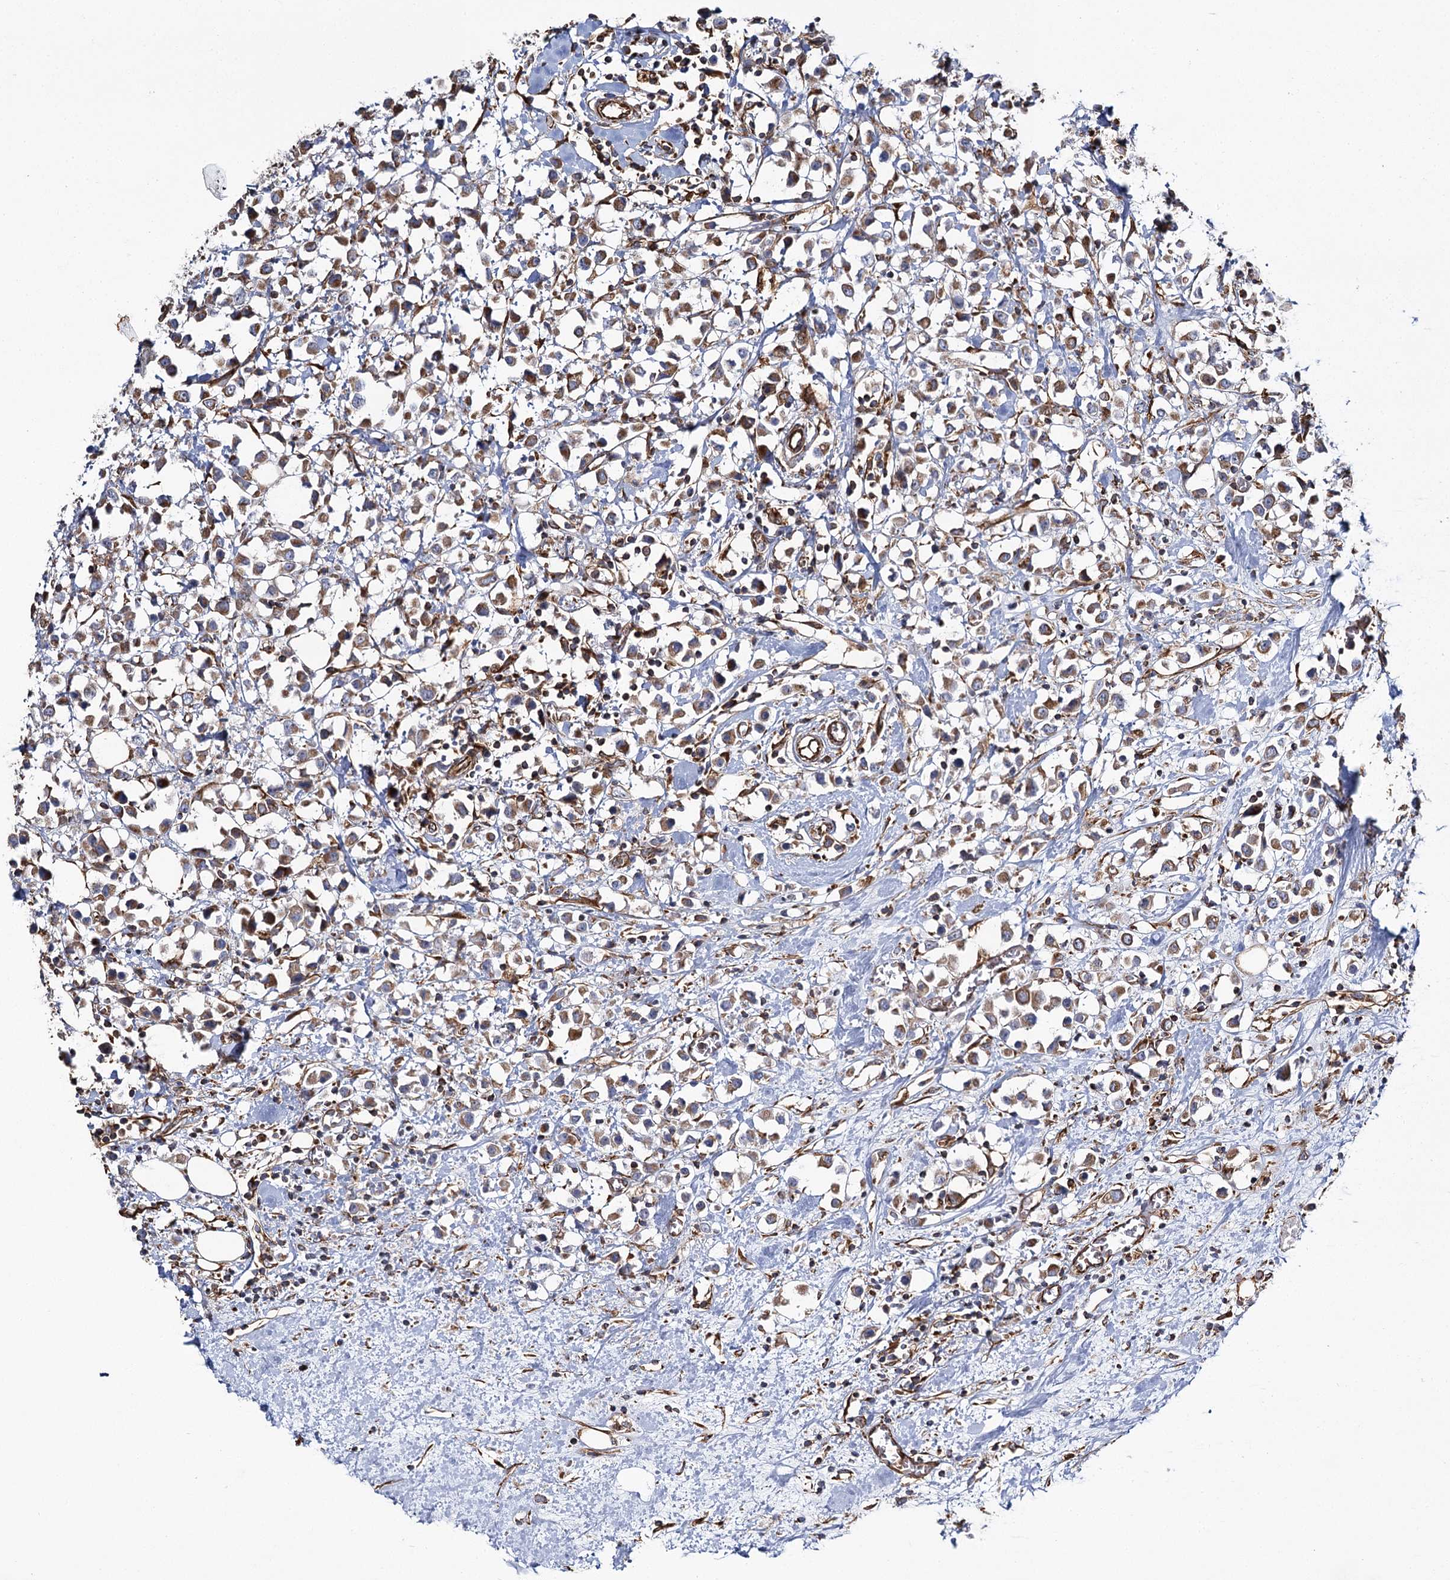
{"staining": {"intensity": "moderate", "quantity": ">75%", "location": "cytoplasmic/membranous"}, "tissue": "breast cancer", "cell_type": "Tumor cells", "image_type": "cancer", "snomed": [{"axis": "morphology", "description": "Duct carcinoma"}, {"axis": "topography", "description": "Breast"}], "caption": "Immunohistochemical staining of human breast infiltrating ductal carcinoma shows medium levels of moderate cytoplasmic/membranous positivity in about >75% of tumor cells.", "gene": "THUMPD3", "patient": {"sex": "female", "age": 61}}